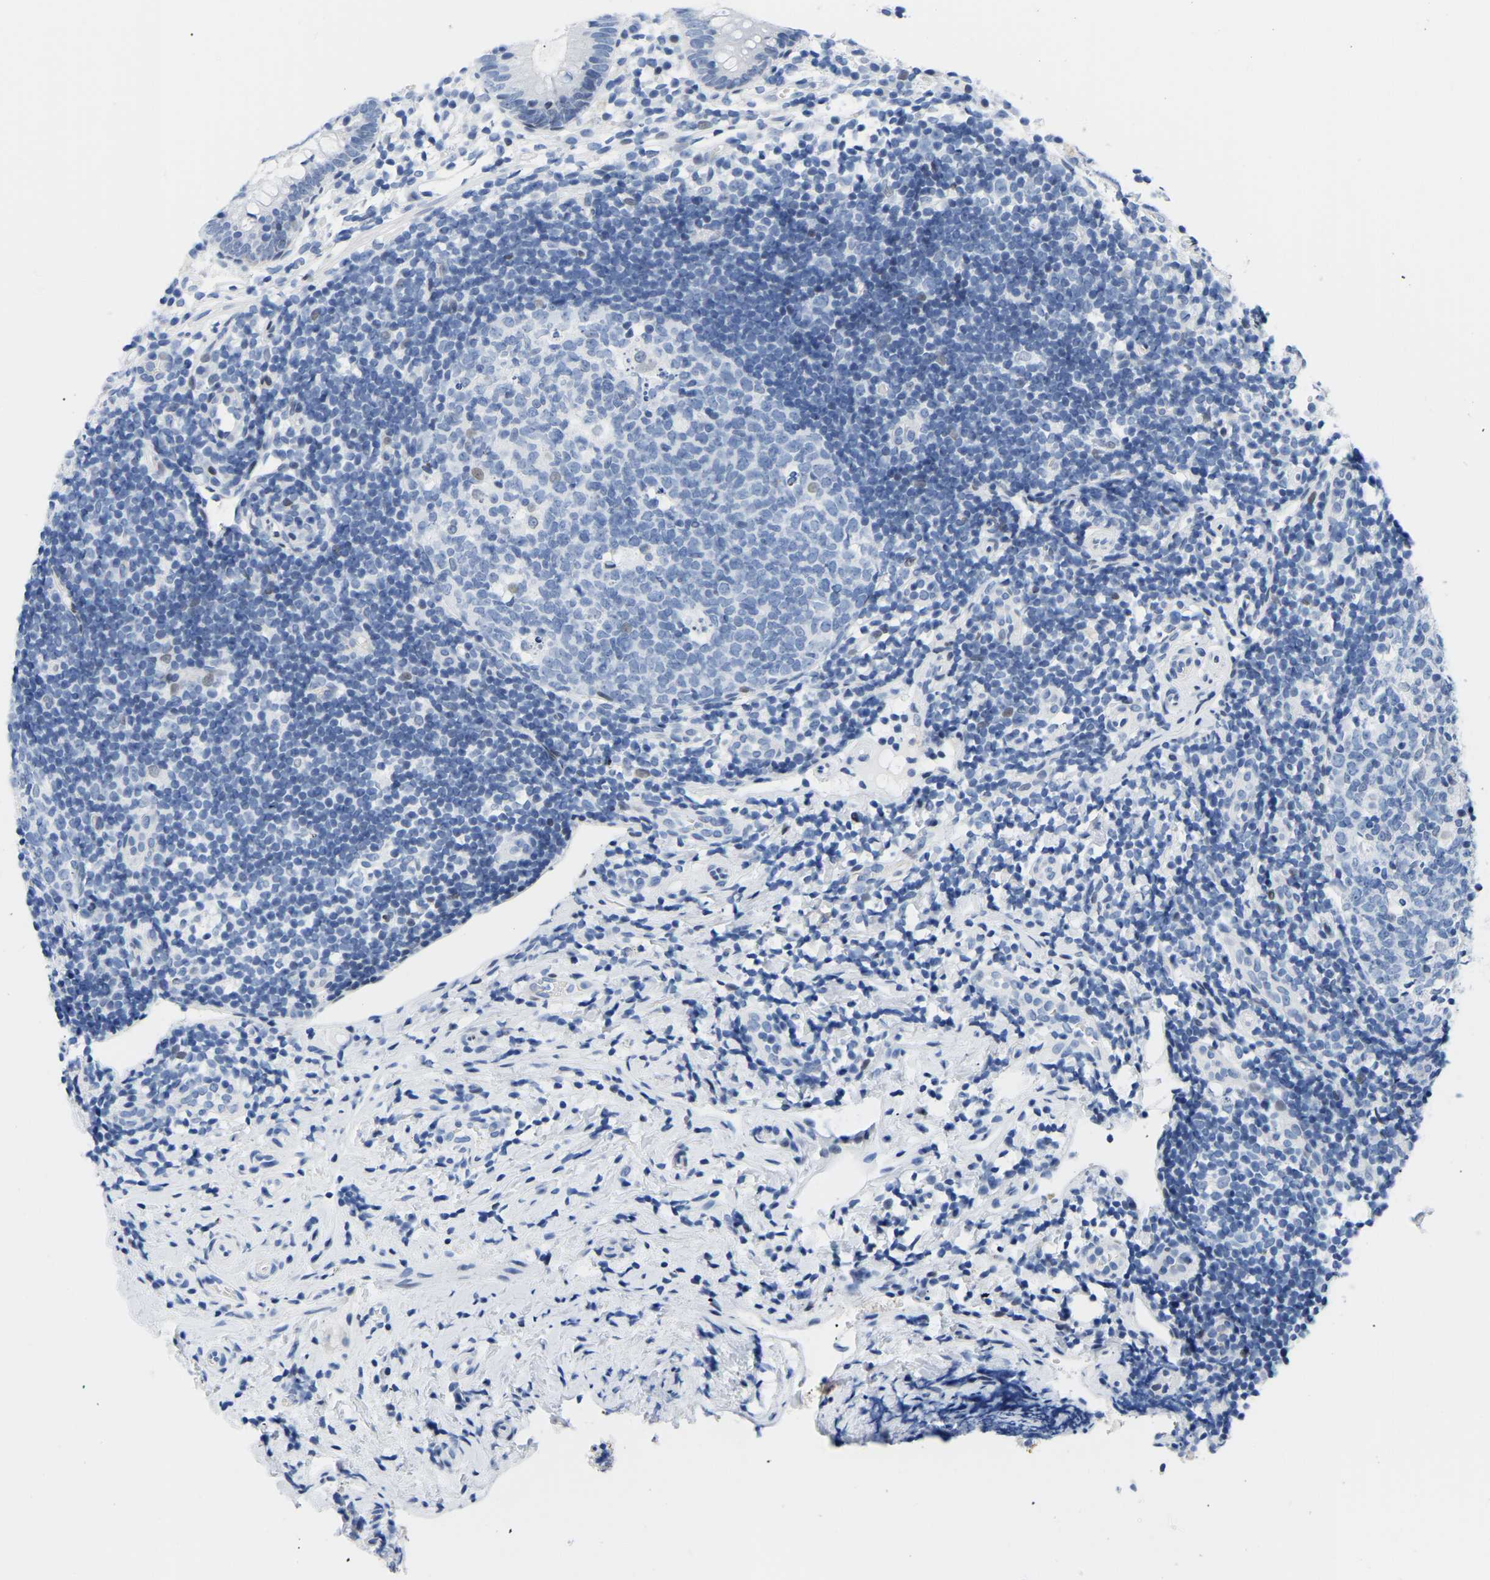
{"staining": {"intensity": "weak", "quantity": "<25%", "location": "nuclear"}, "tissue": "appendix", "cell_type": "Glandular cells", "image_type": "normal", "snomed": [{"axis": "morphology", "description": "Normal tissue, NOS"}, {"axis": "topography", "description": "Appendix"}], "caption": "IHC micrograph of unremarkable appendix stained for a protein (brown), which reveals no staining in glandular cells.", "gene": "UPK3A", "patient": {"sex": "female", "age": 20}}